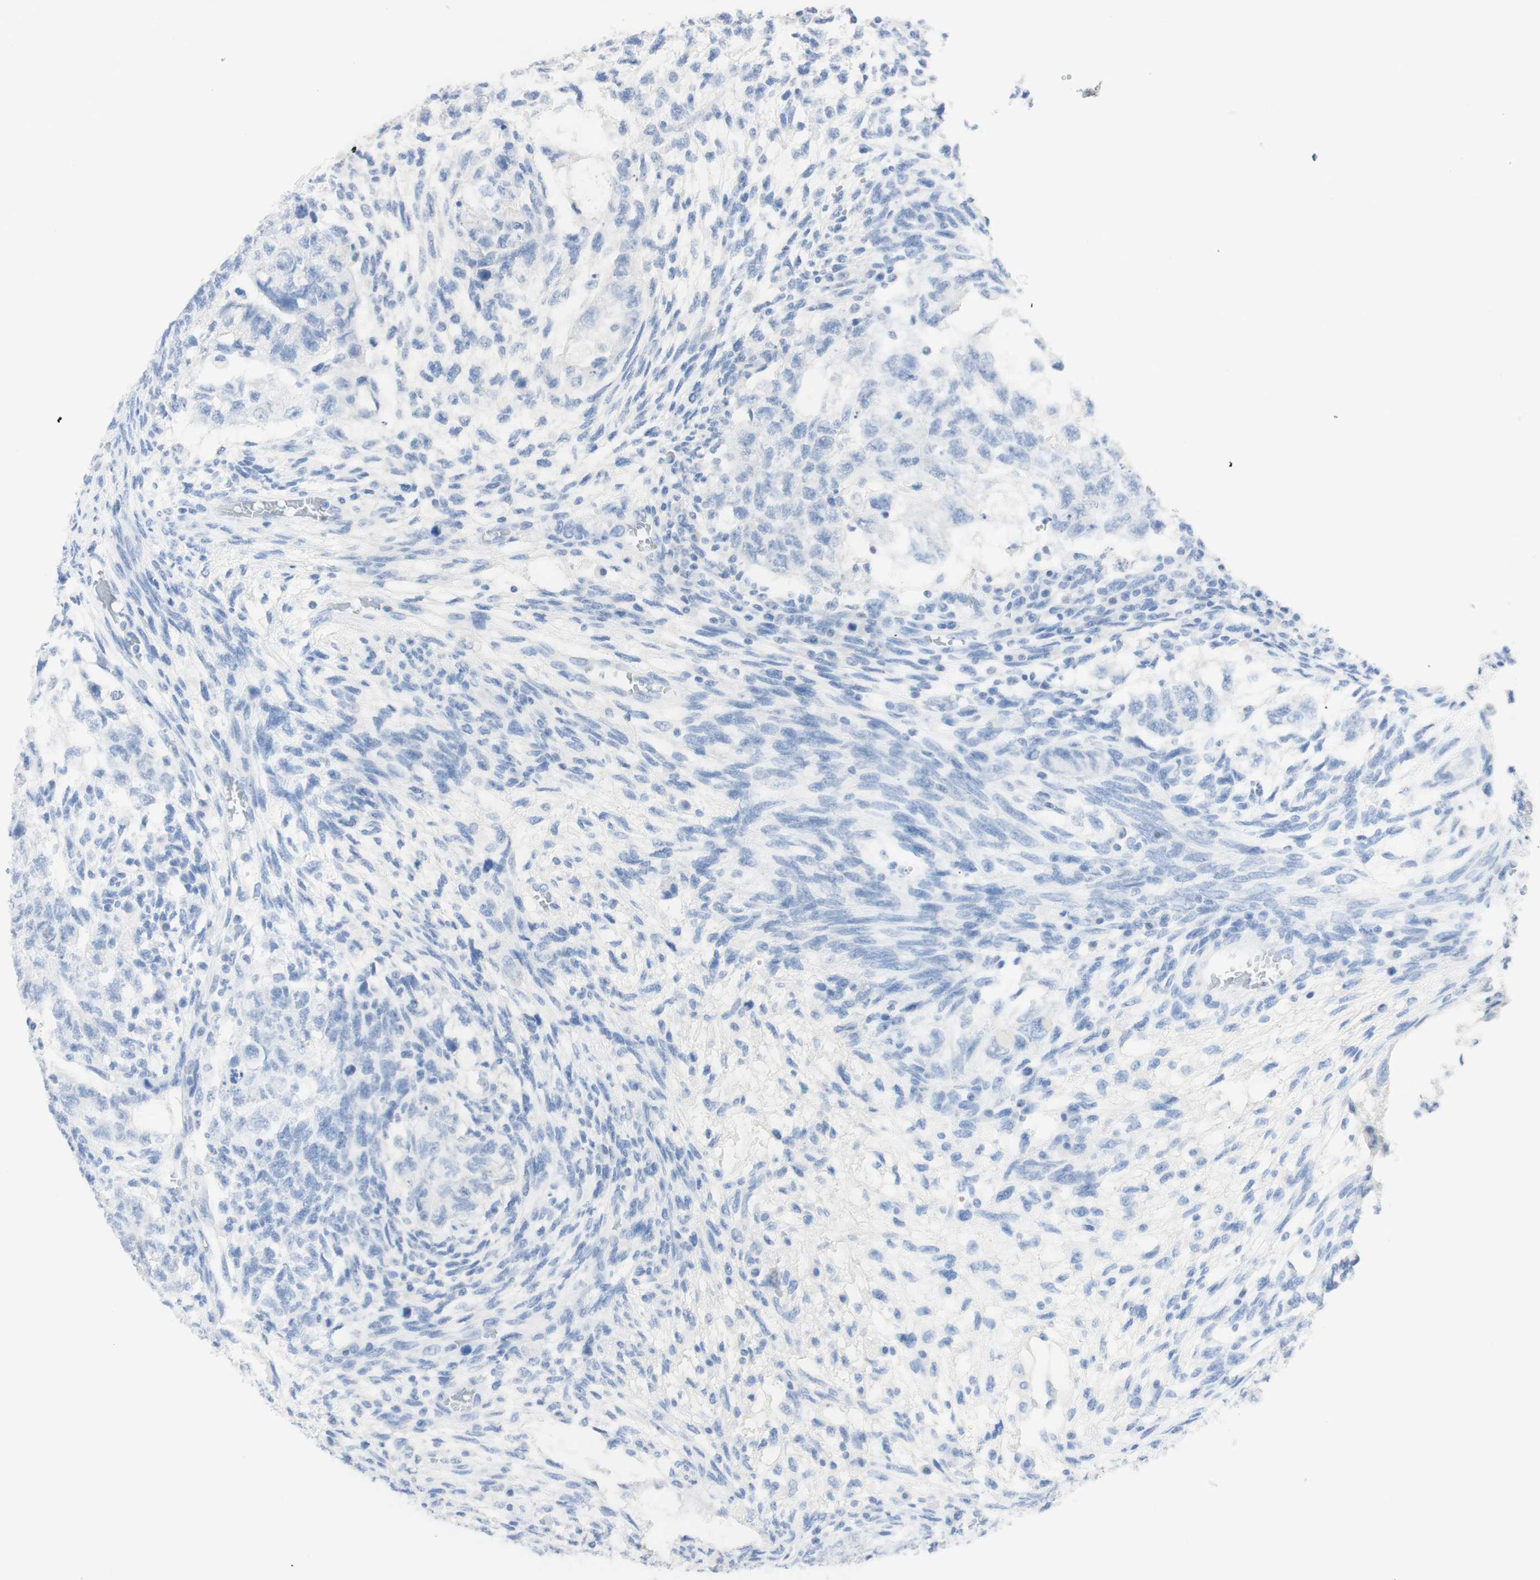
{"staining": {"intensity": "negative", "quantity": "none", "location": "none"}, "tissue": "testis cancer", "cell_type": "Tumor cells", "image_type": "cancer", "snomed": [{"axis": "morphology", "description": "Normal tissue, NOS"}, {"axis": "morphology", "description": "Carcinoma, Embryonal, NOS"}, {"axis": "topography", "description": "Testis"}], "caption": "Immunohistochemistry of testis cancer (embryonal carcinoma) shows no expression in tumor cells. Nuclei are stained in blue.", "gene": "TPO", "patient": {"sex": "male", "age": 36}}